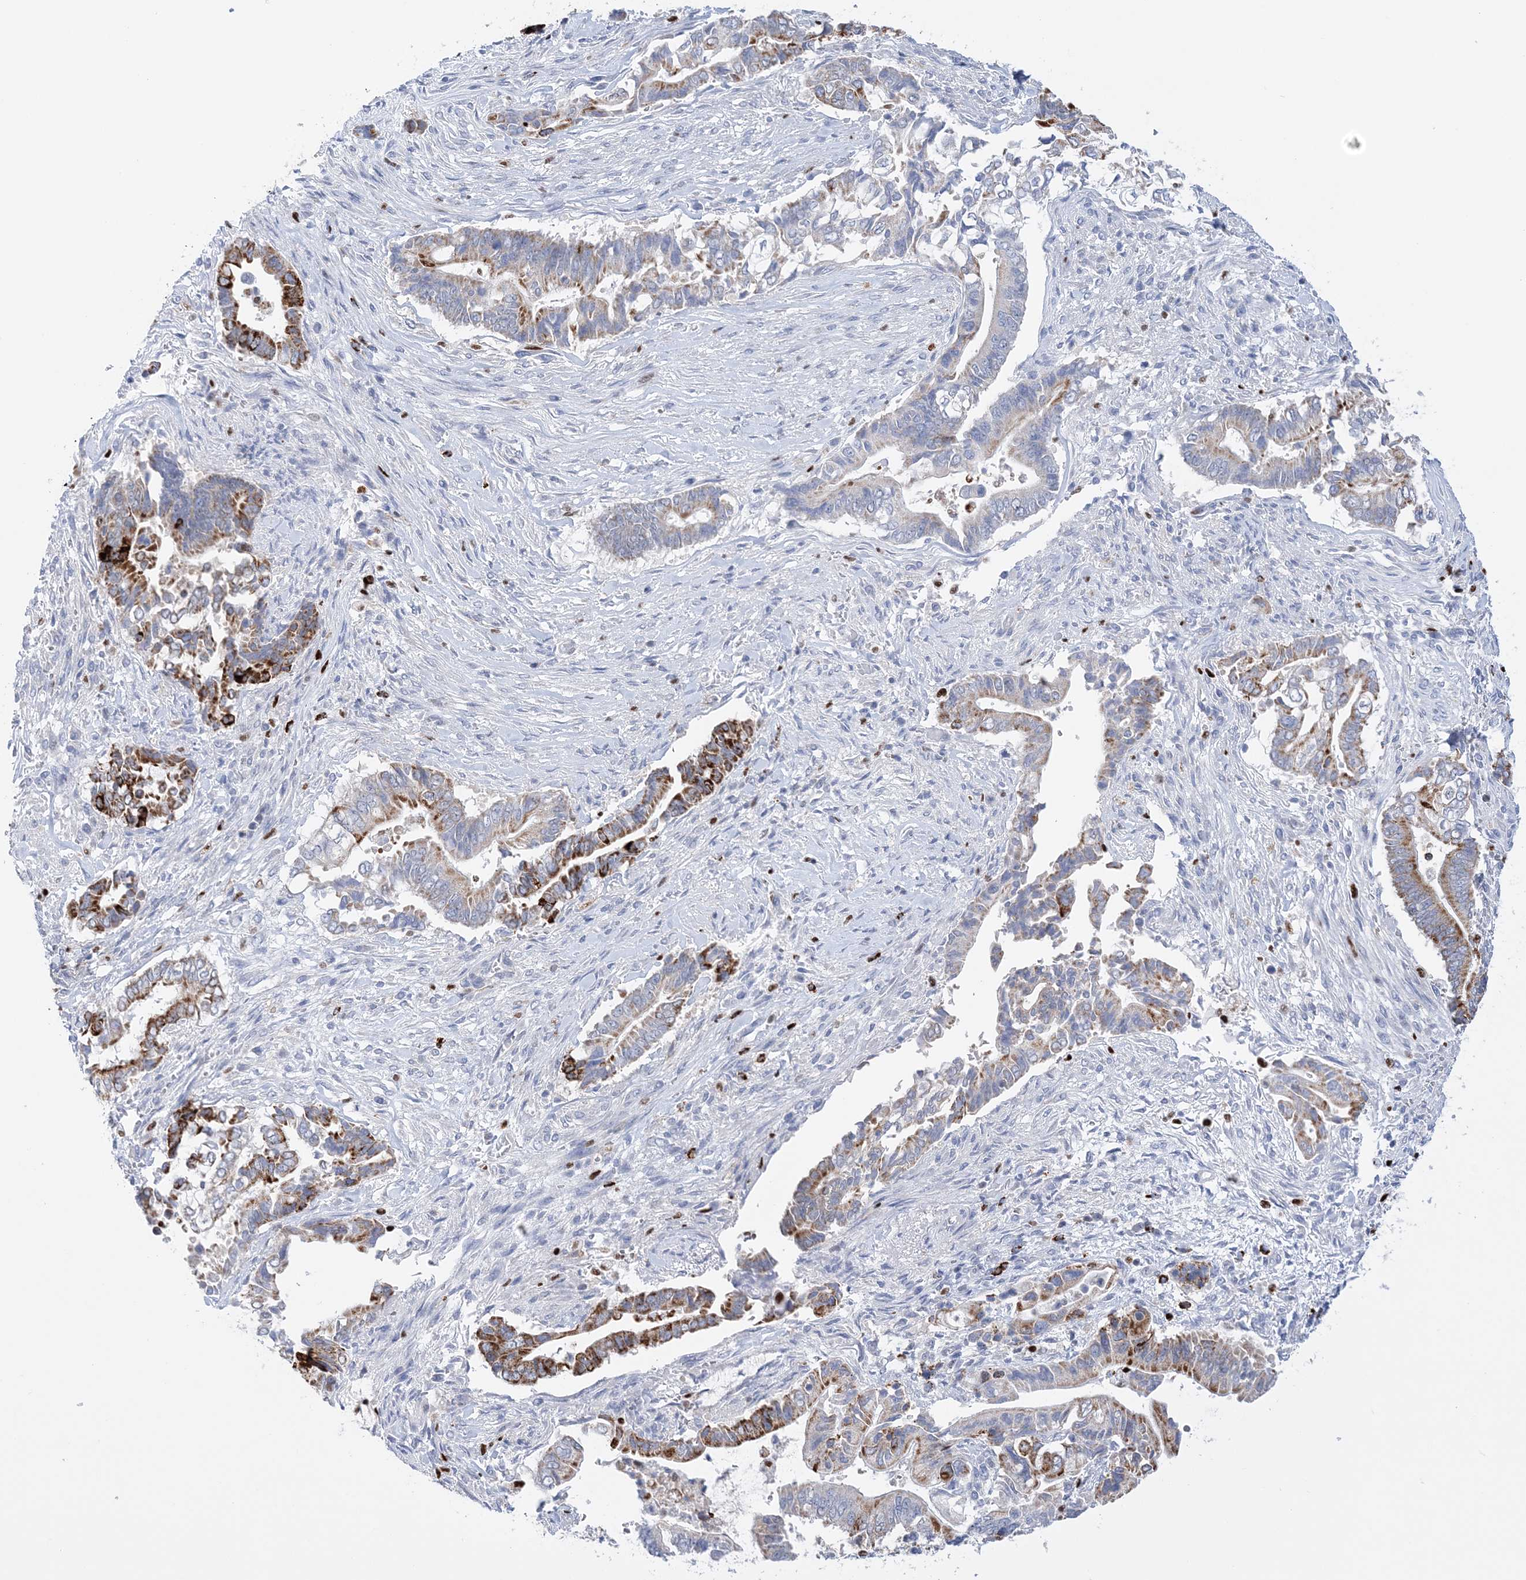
{"staining": {"intensity": "strong", "quantity": "25%-75%", "location": "cytoplasmic/membranous"}, "tissue": "pancreatic cancer", "cell_type": "Tumor cells", "image_type": "cancer", "snomed": [{"axis": "morphology", "description": "Adenocarcinoma, NOS"}, {"axis": "topography", "description": "Pancreas"}], "caption": "Tumor cells exhibit high levels of strong cytoplasmic/membranous positivity in approximately 25%-75% of cells in human pancreatic cancer (adenocarcinoma).", "gene": "NIT2", "patient": {"sex": "male", "age": 68}}